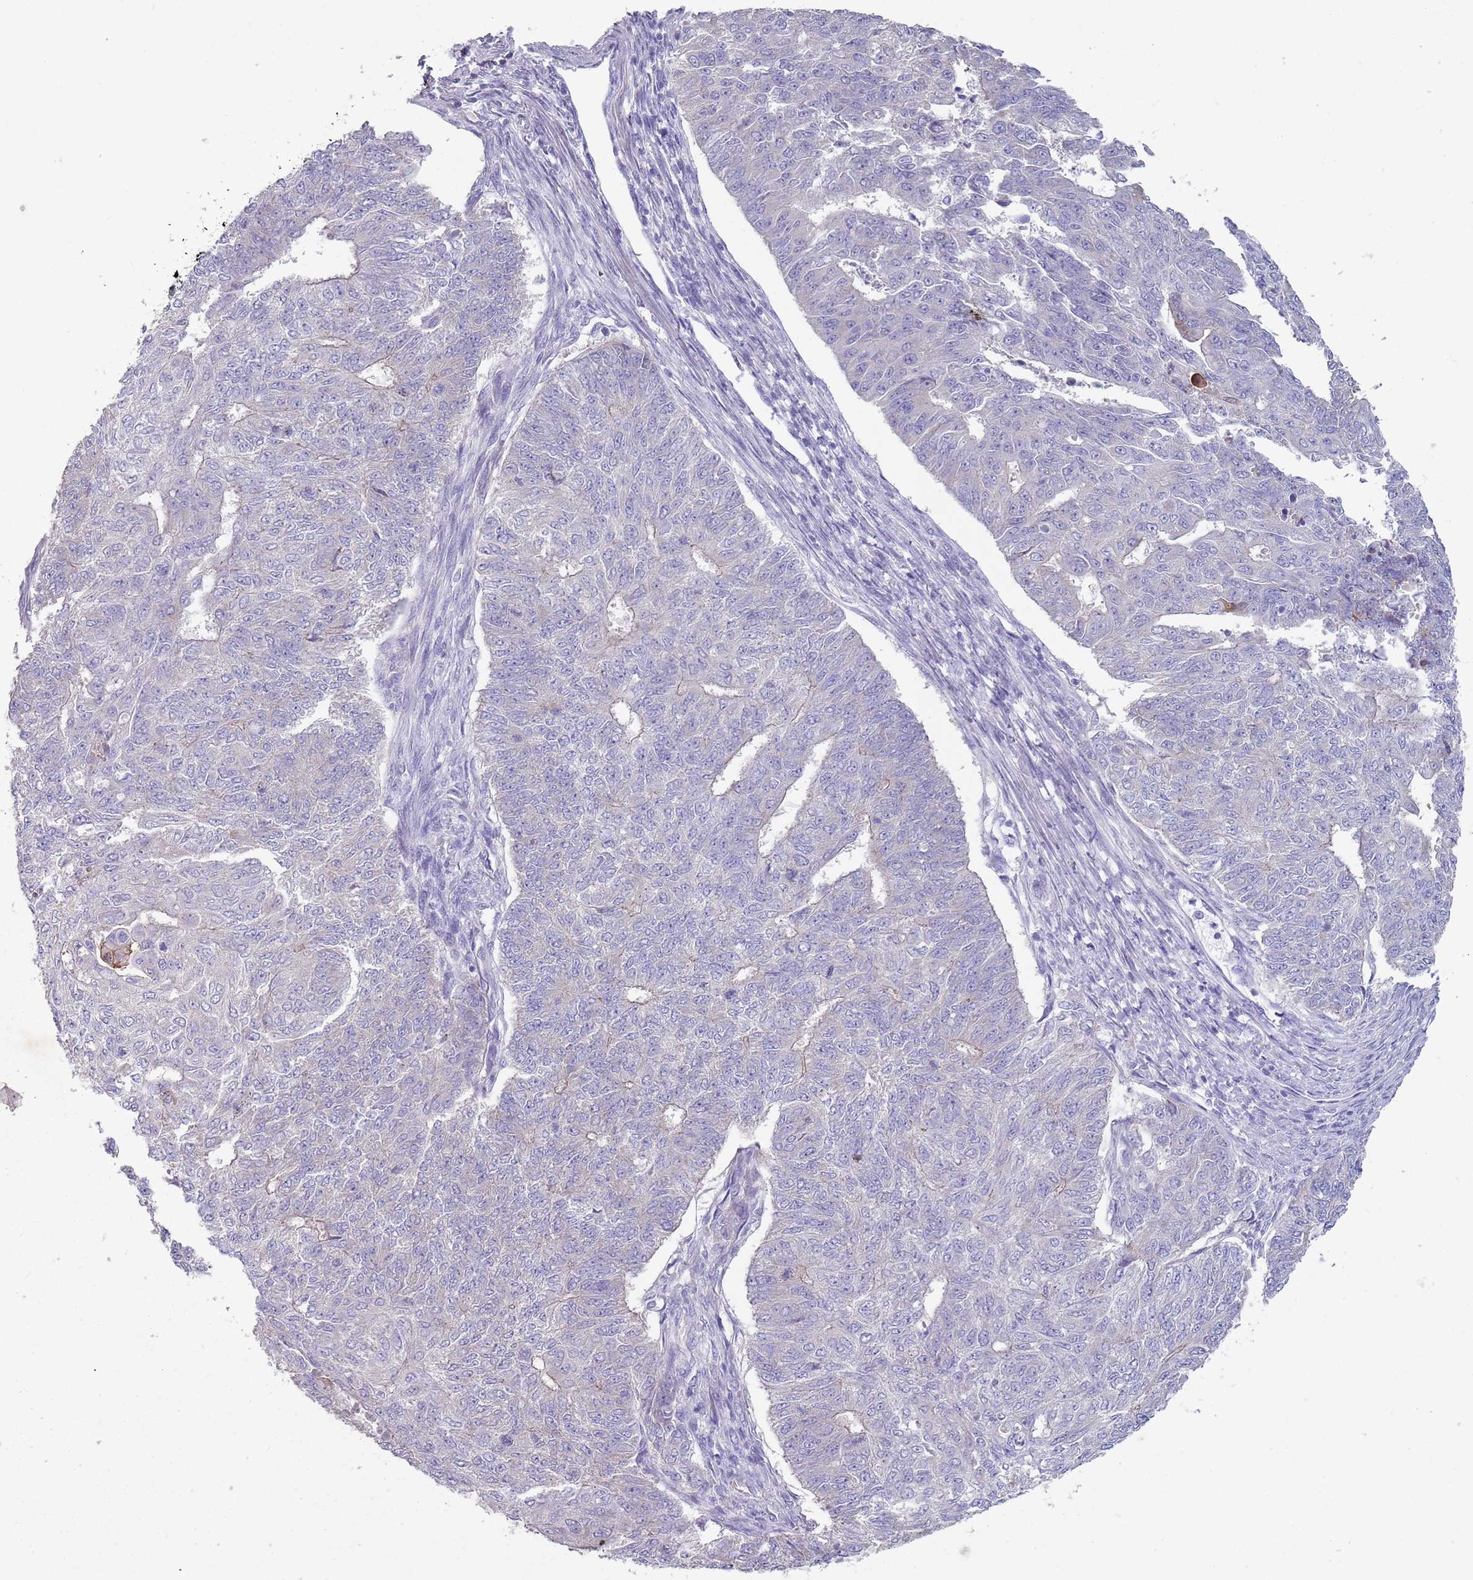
{"staining": {"intensity": "negative", "quantity": "none", "location": "none"}, "tissue": "endometrial cancer", "cell_type": "Tumor cells", "image_type": "cancer", "snomed": [{"axis": "morphology", "description": "Adenocarcinoma, NOS"}, {"axis": "topography", "description": "Endometrium"}], "caption": "This is an immunohistochemistry image of human endometrial adenocarcinoma. There is no positivity in tumor cells.", "gene": "ZNF583", "patient": {"sex": "female", "age": 32}}